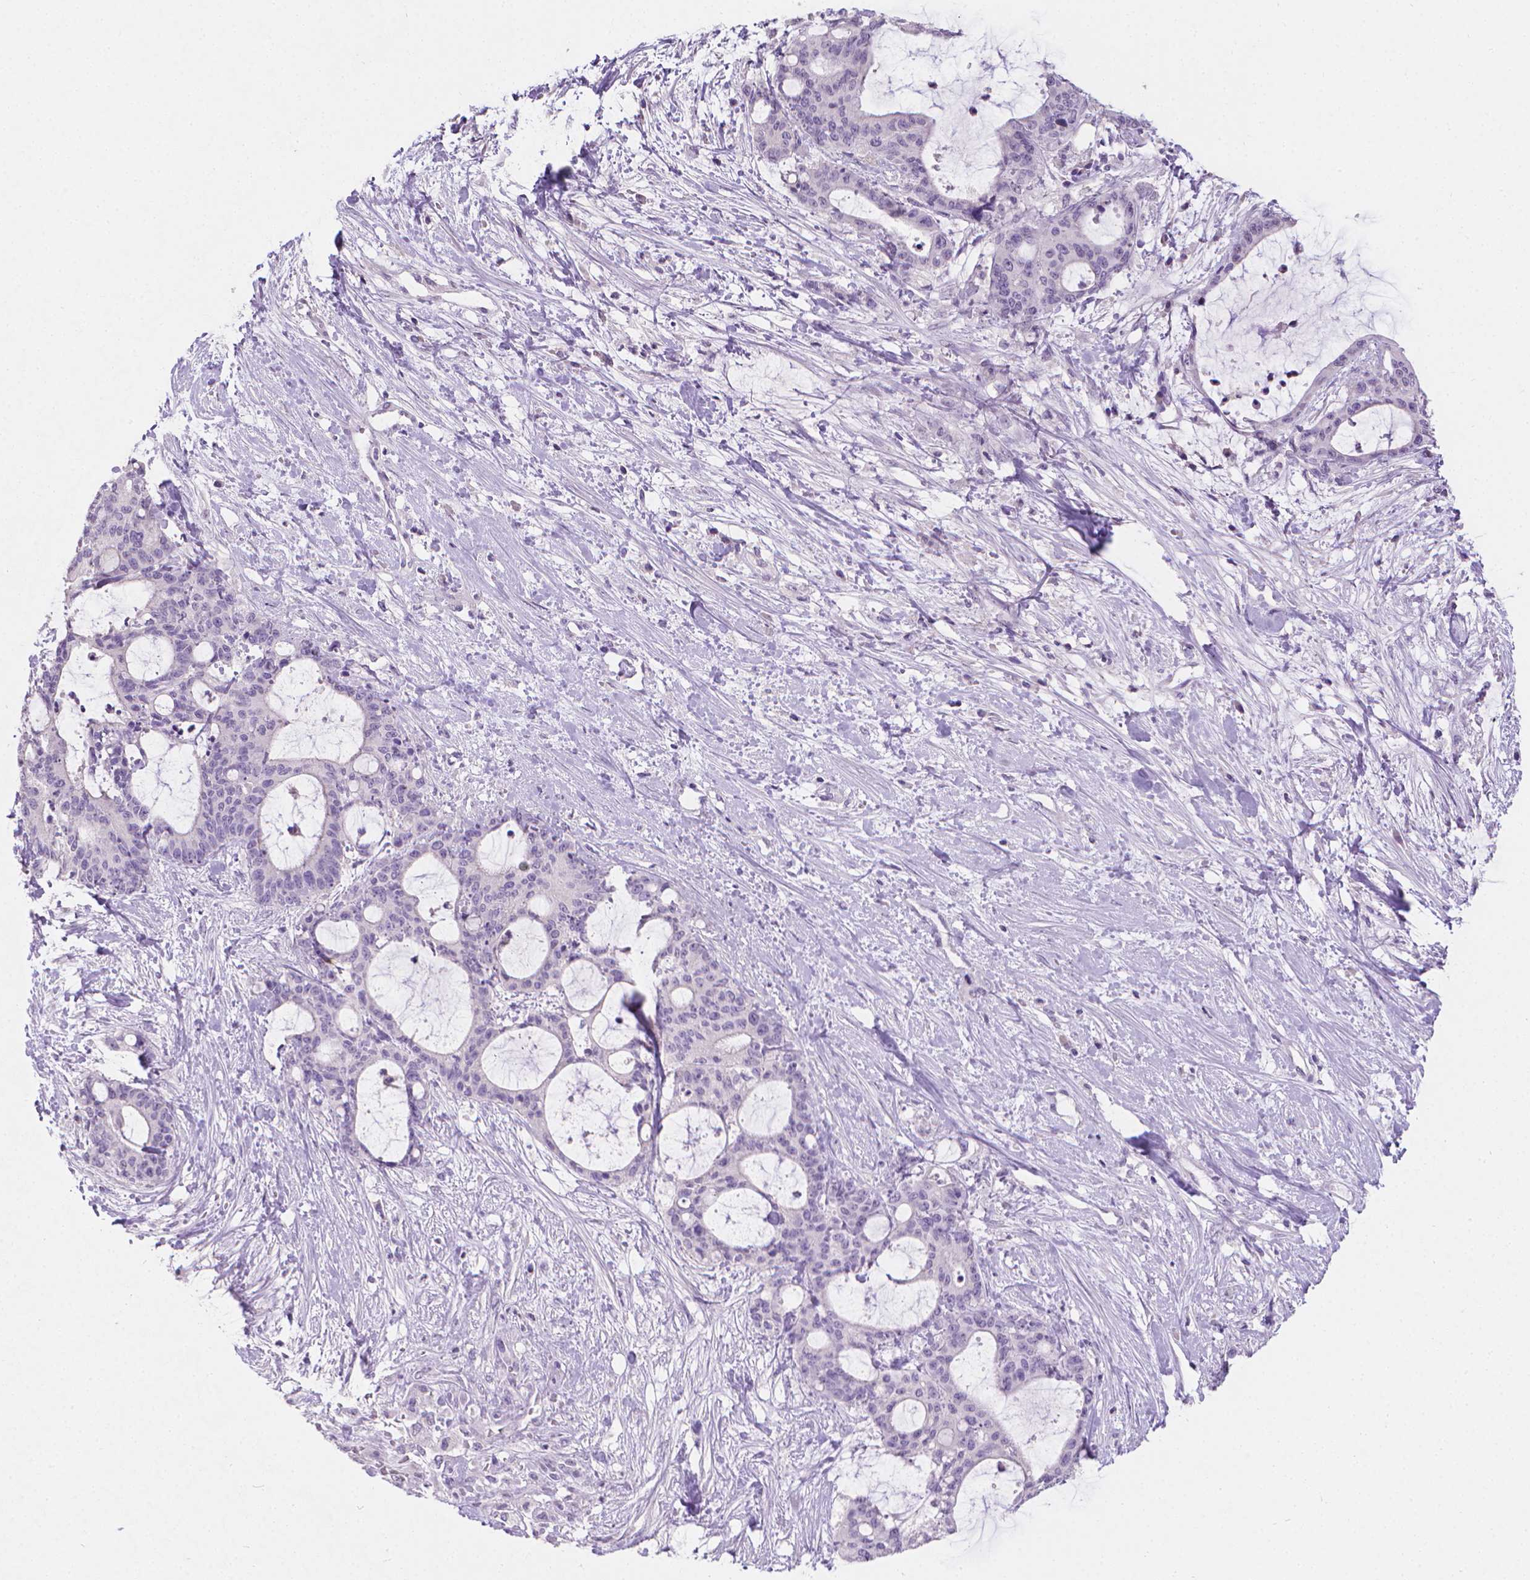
{"staining": {"intensity": "negative", "quantity": "none", "location": "none"}, "tissue": "liver cancer", "cell_type": "Tumor cells", "image_type": "cancer", "snomed": [{"axis": "morphology", "description": "Cholangiocarcinoma"}, {"axis": "topography", "description": "Liver"}], "caption": "Immunohistochemistry (IHC) photomicrograph of human liver cholangiocarcinoma stained for a protein (brown), which shows no expression in tumor cells.", "gene": "TNNI2", "patient": {"sex": "female", "age": 73}}